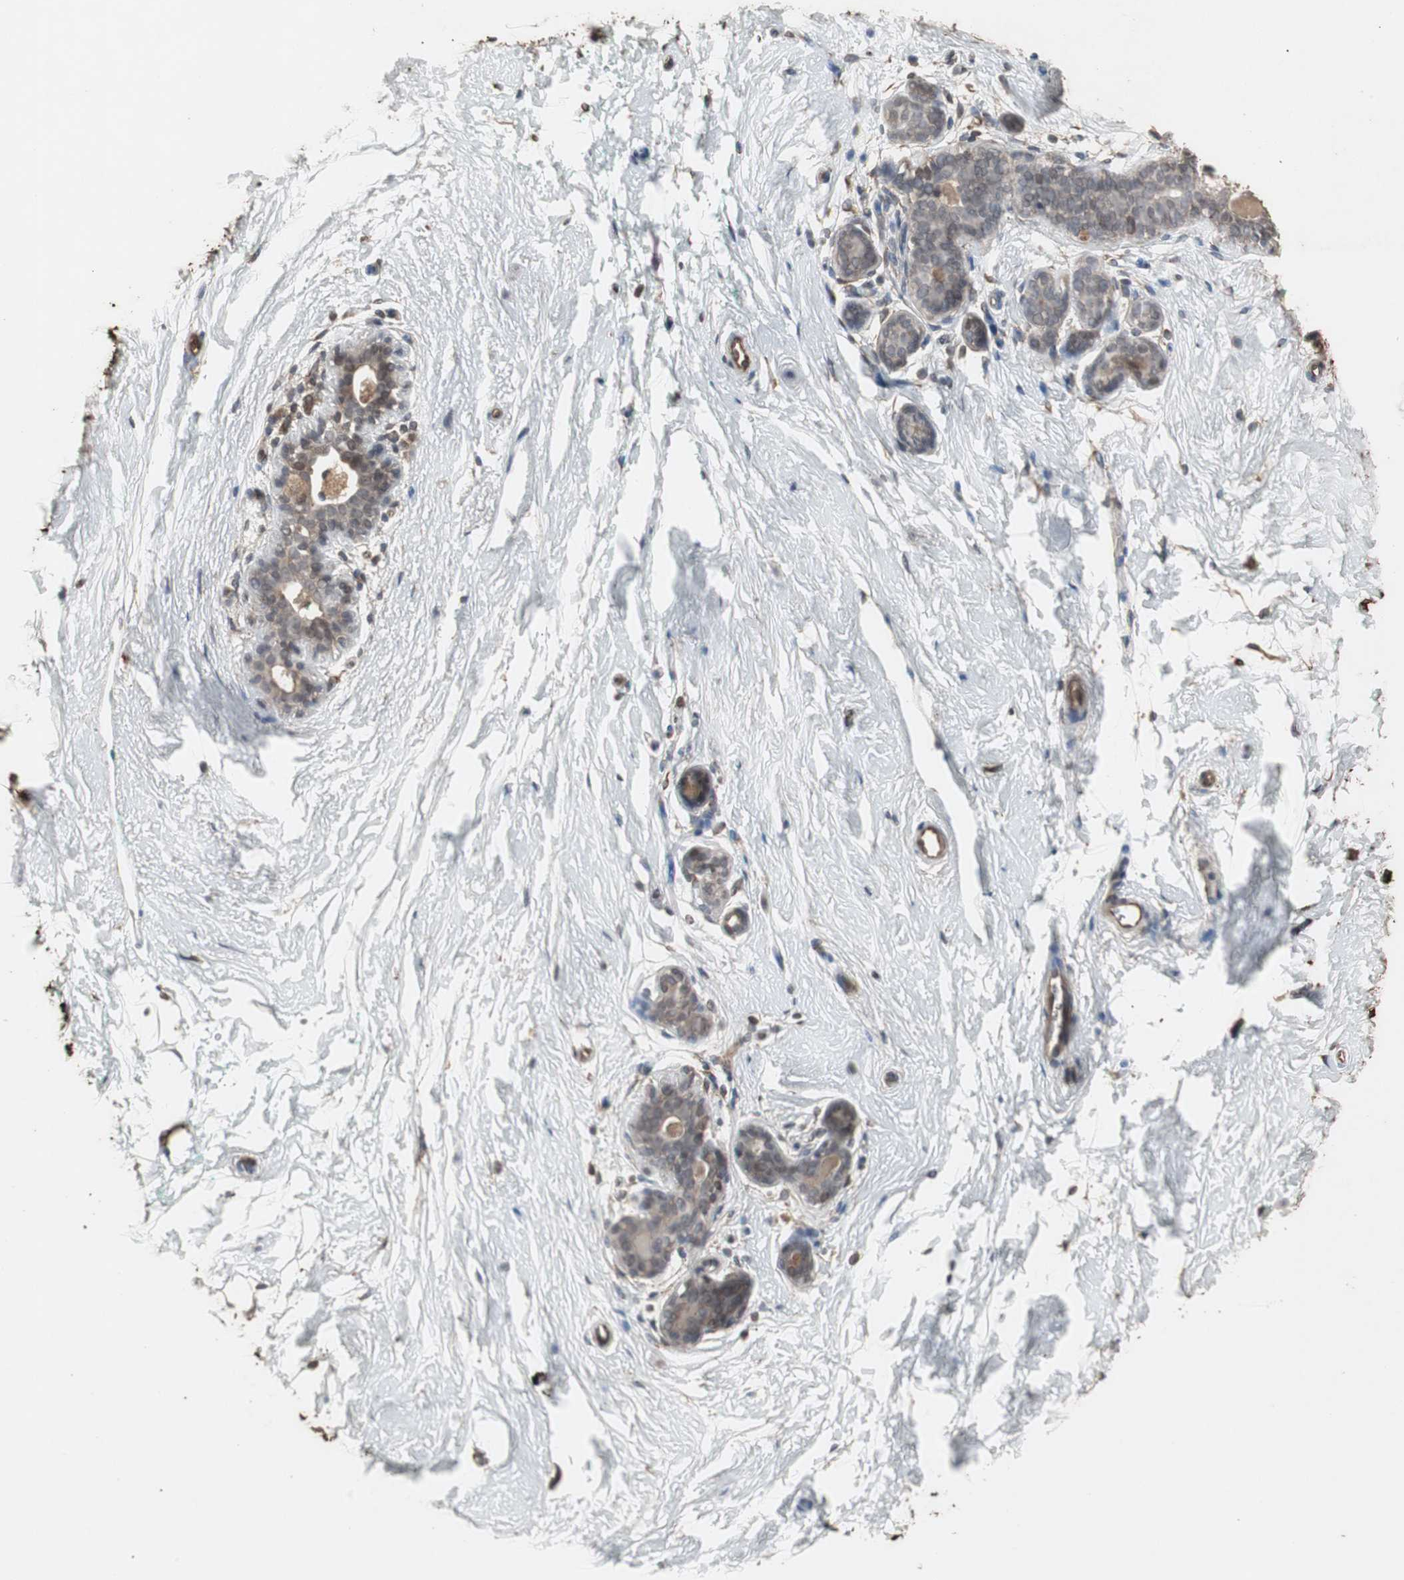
{"staining": {"intensity": "moderate", "quantity": ">75%", "location": "cytoplasmic/membranous"}, "tissue": "breast", "cell_type": "Adipocytes", "image_type": "normal", "snomed": [{"axis": "morphology", "description": "Normal tissue, NOS"}, {"axis": "topography", "description": "Breast"}], "caption": "Immunohistochemistry micrograph of normal breast: breast stained using immunohistochemistry reveals medium levels of moderate protein expression localized specifically in the cytoplasmic/membranous of adipocytes, appearing as a cytoplasmic/membranous brown color.", "gene": "ATP2B2", "patient": {"sex": "female", "age": 52}}